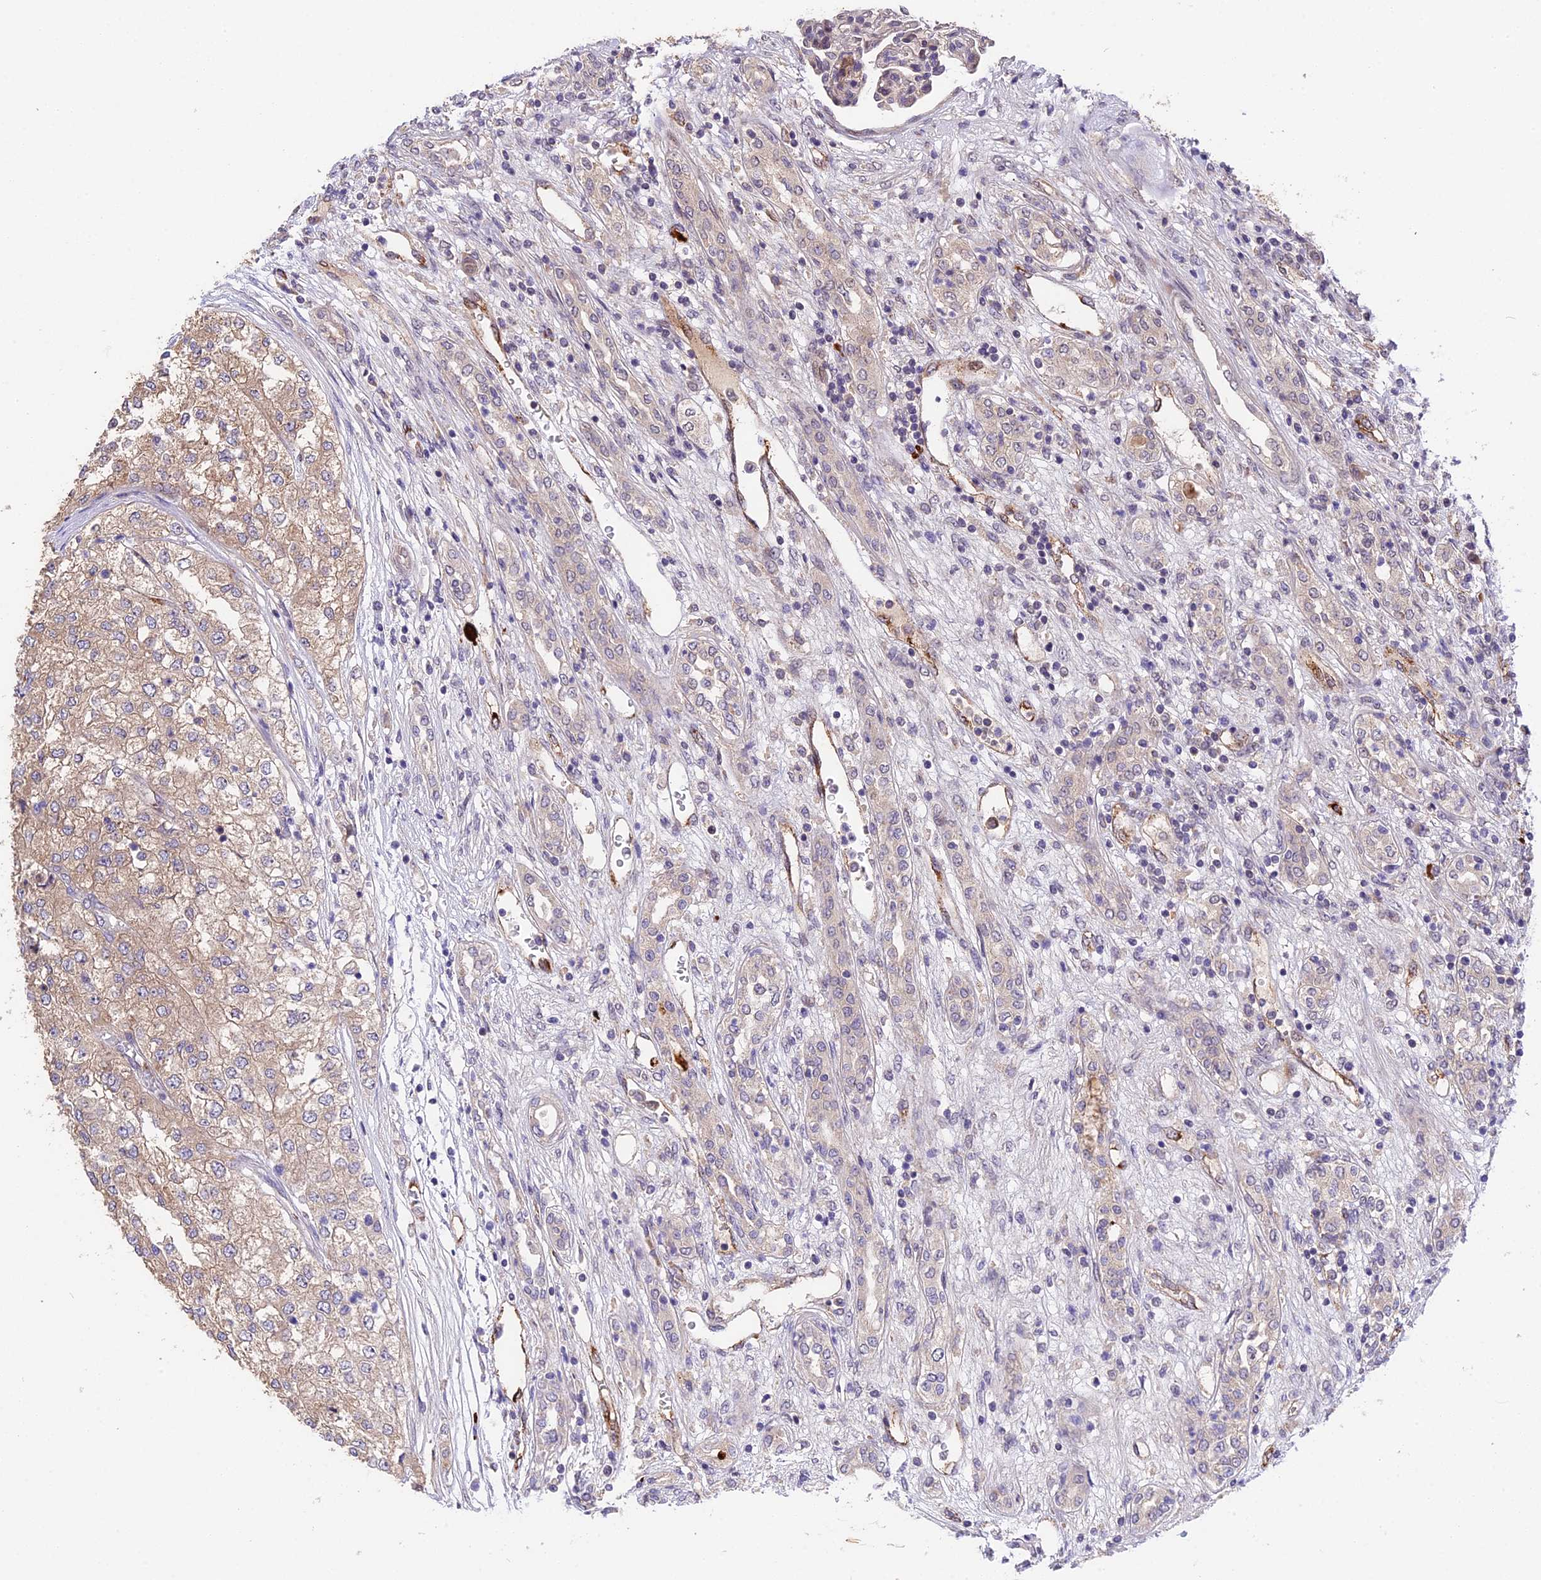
{"staining": {"intensity": "weak", "quantity": ">75%", "location": "cytoplasmic/membranous"}, "tissue": "renal cancer", "cell_type": "Tumor cells", "image_type": "cancer", "snomed": [{"axis": "morphology", "description": "Adenocarcinoma, NOS"}, {"axis": "topography", "description": "Kidney"}], "caption": "IHC photomicrograph of human renal adenocarcinoma stained for a protein (brown), which demonstrates low levels of weak cytoplasmic/membranous staining in approximately >75% of tumor cells.", "gene": "MFSD2A", "patient": {"sex": "female", "age": 54}}